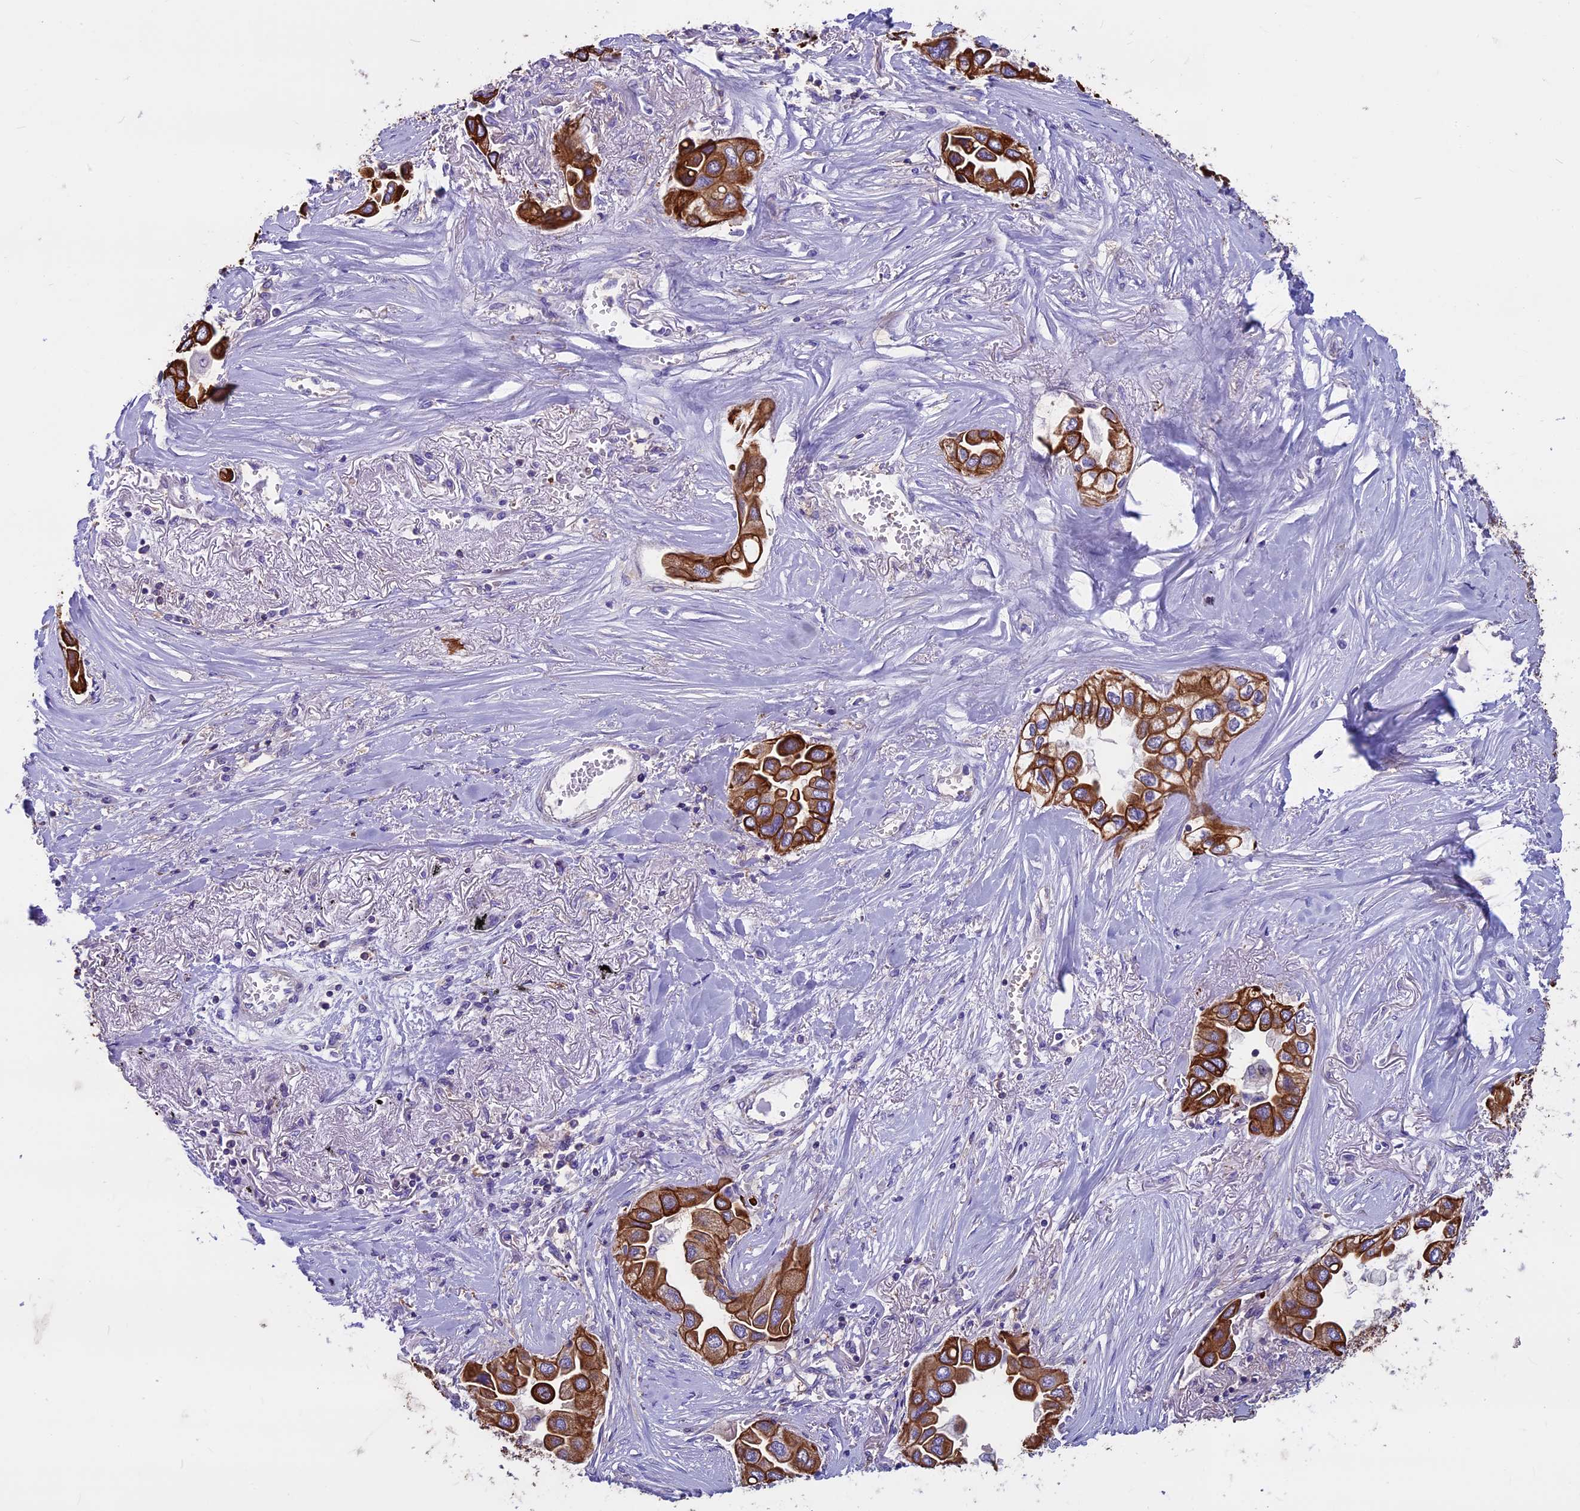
{"staining": {"intensity": "strong", "quantity": ">75%", "location": "cytoplasmic/membranous"}, "tissue": "lung cancer", "cell_type": "Tumor cells", "image_type": "cancer", "snomed": [{"axis": "morphology", "description": "Adenocarcinoma, NOS"}, {"axis": "topography", "description": "Lung"}], "caption": "About >75% of tumor cells in human adenocarcinoma (lung) exhibit strong cytoplasmic/membranous protein expression as visualized by brown immunohistochemical staining.", "gene": "CDAN1", "patient": {"sex": "female", "age": 76}}